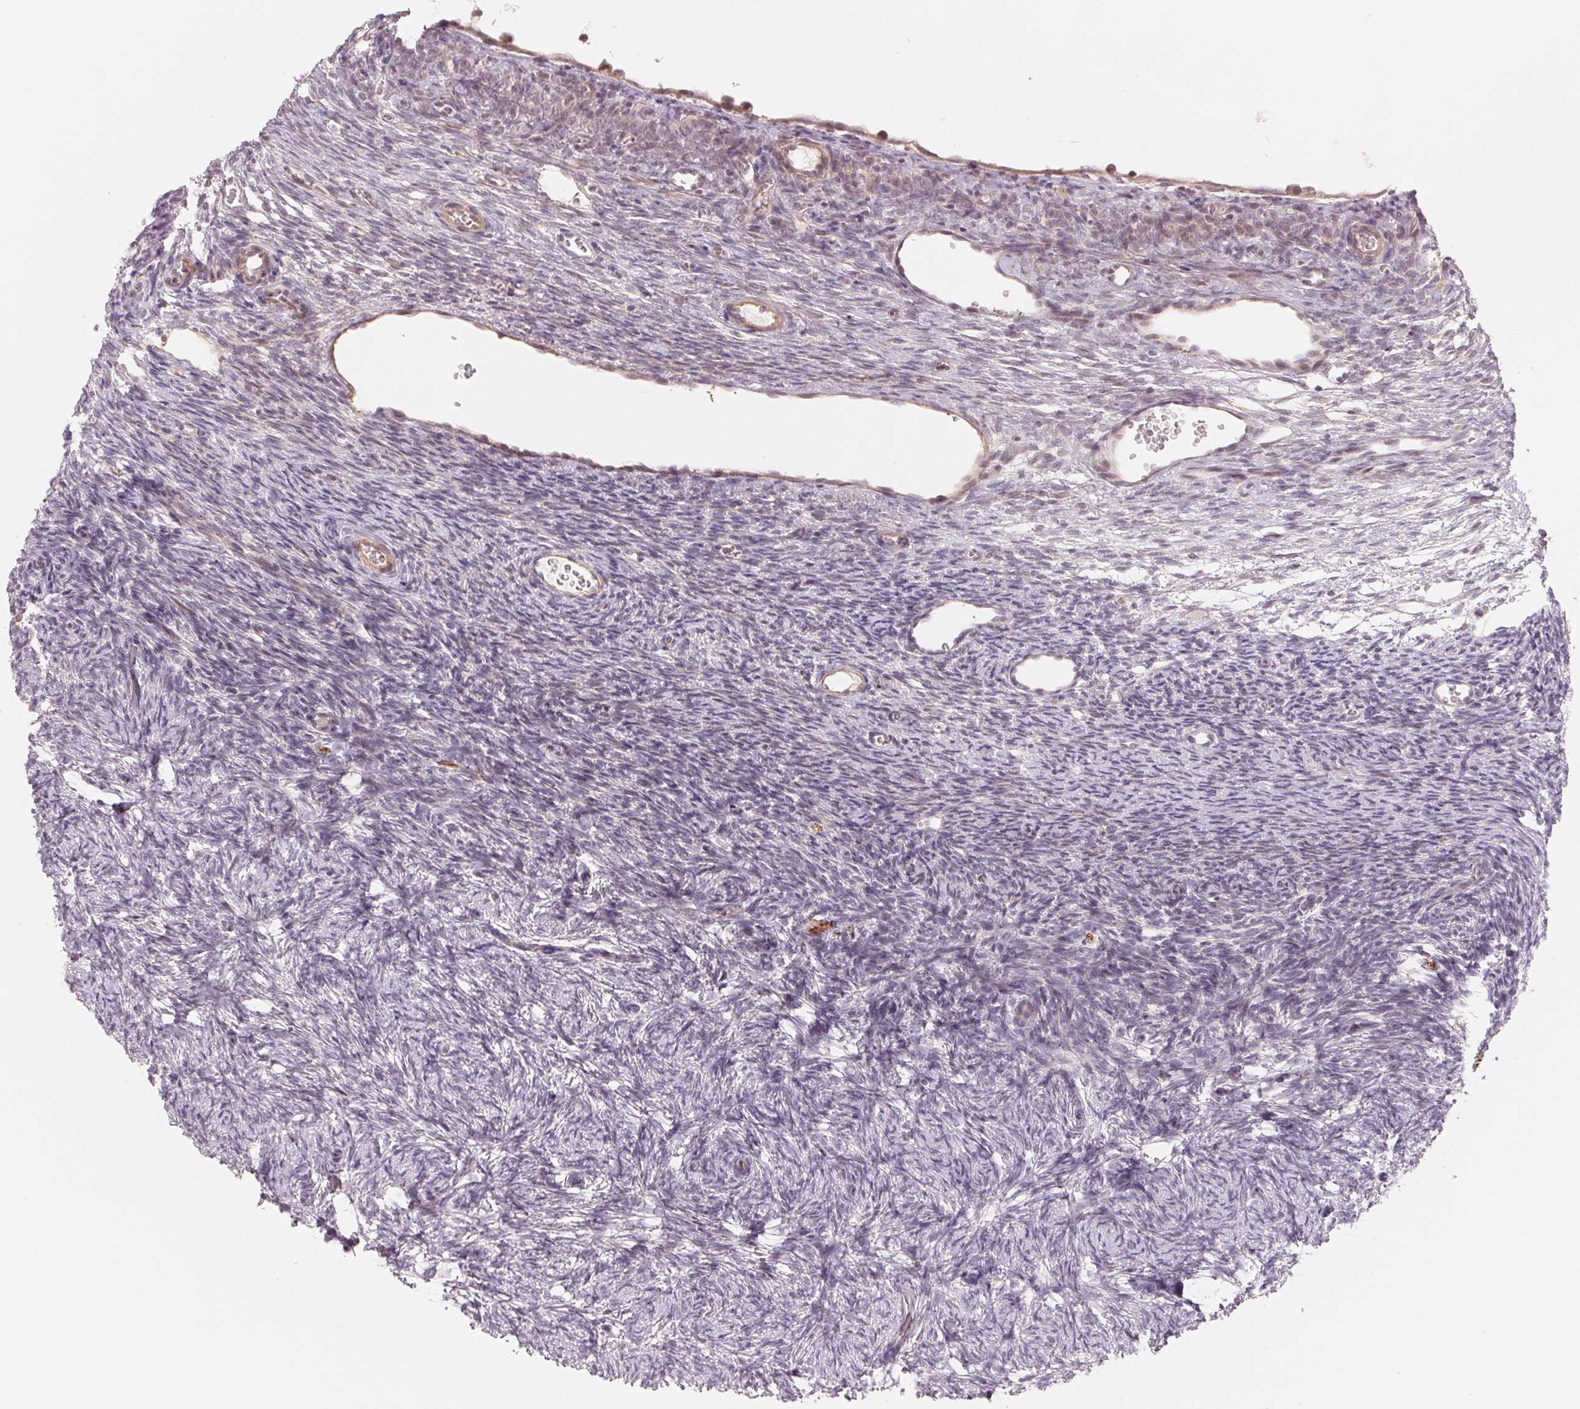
{"staining": {"intensity": "weak", "quantity": "25%-75%", "location": "cytoplasmic/membranous"}, "tissue": "ovary", "cell_type": "Follicle cells", "image_type": "normal", "snomed": [{"axis": "morphology", "description": "Normal tissue, NOS"}, {"axis": "topography", "description": "Ovary"}], "caption": "The immunohistochemical stain shows weak cytoplasmic/membranous expression in follicle cells of benign ovary. (DAB IHC, brown staining for protein, blue staining for nuclei).", "gene": "DENND2C", "patient": {"sex": "female", "age": 34}}